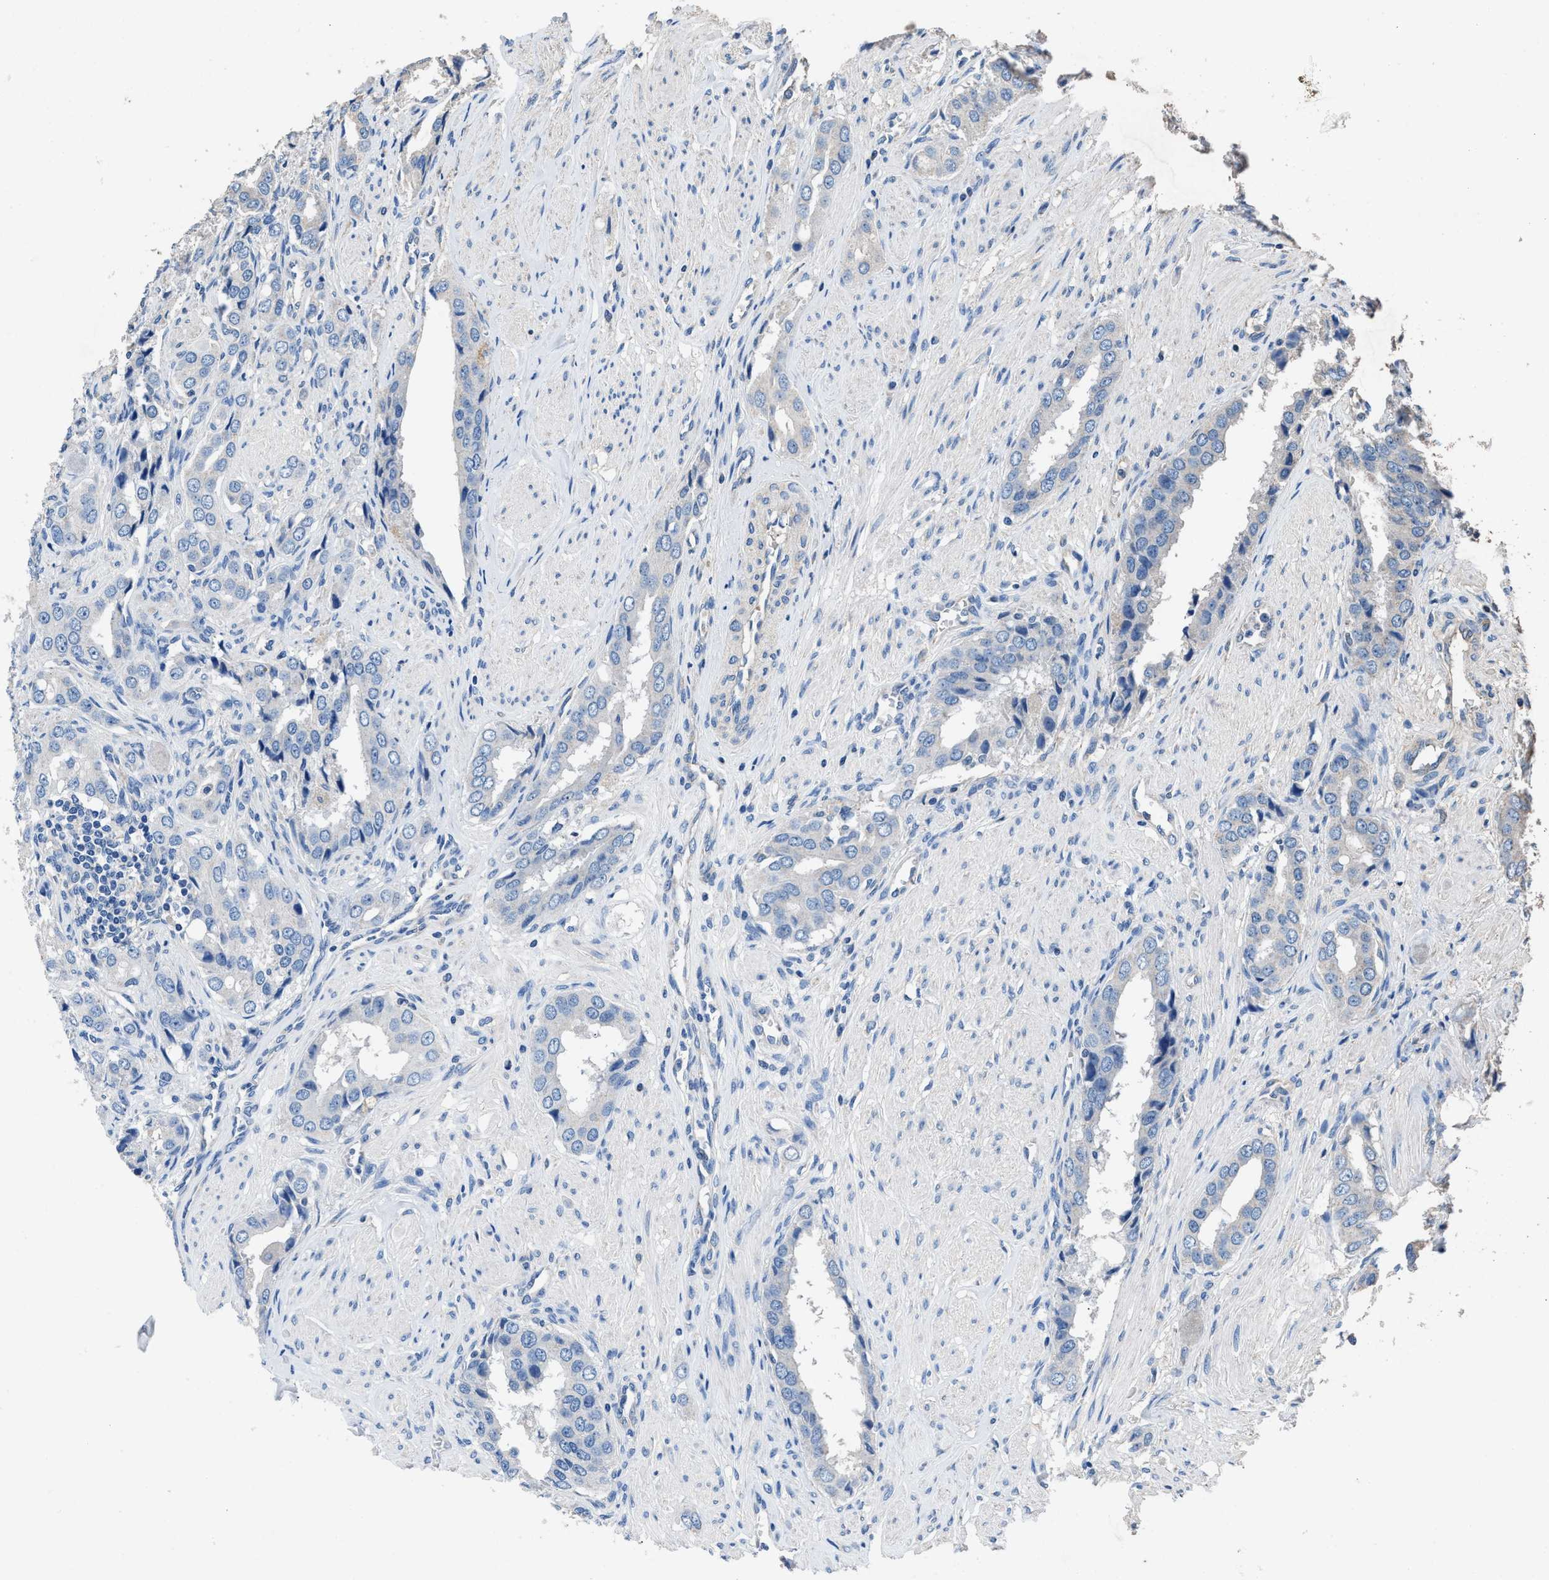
{"staining": {"intensity": "negative", "quantity": "none", "location": "none"}, "tissue": "prostate cancer", "cell_type": "Tumor cells", "image_type": "cancer", "snomed": [{"axis": "morphology", "description": "Adenocarcinoma, High grade"}, {"axis": "topography", "description": "Prostate"}], "caption": "The immunohistochemistry photomicrograph has no significant staining in tumor cells of prostate cancer (high-grade adenocarcinoma) tissue.", "gene": "ITSN1", "patient": {"sex": "male", "age": 52}}